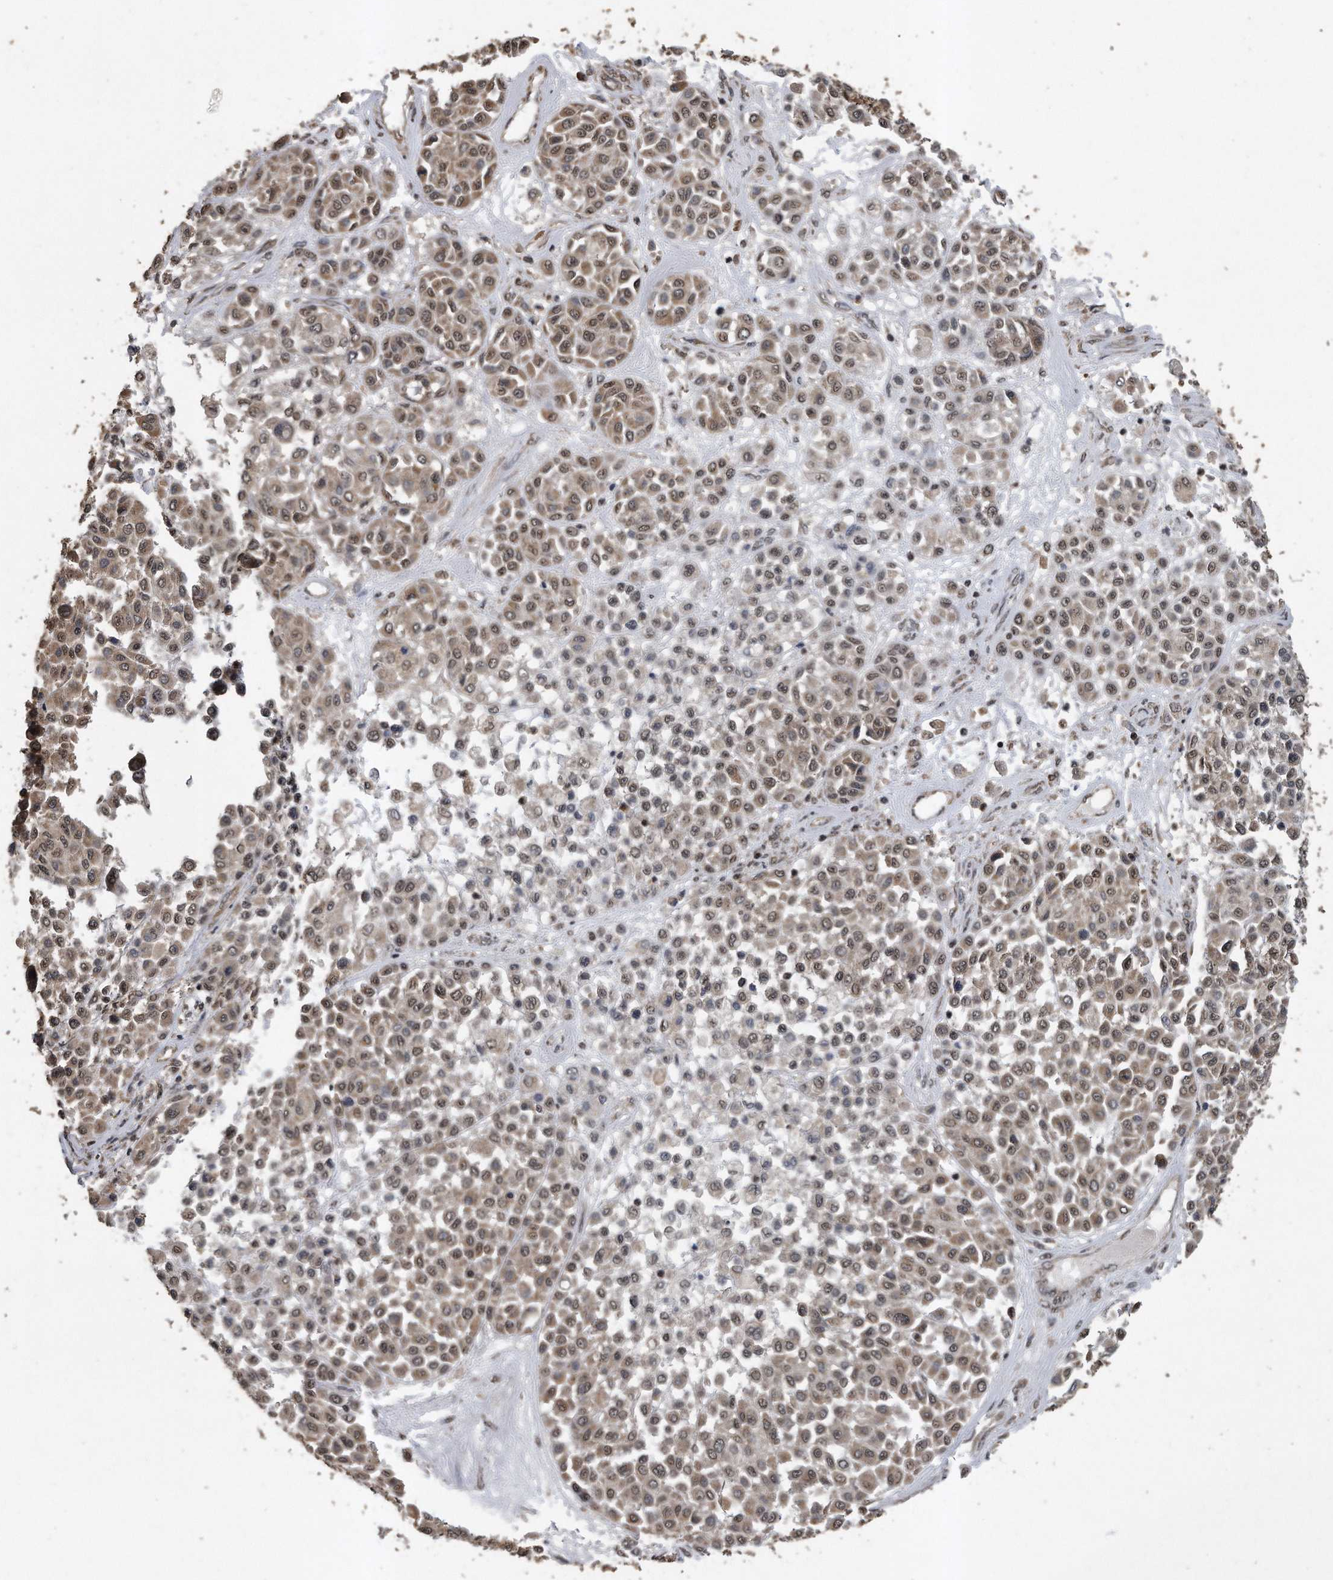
{"staining": {"intensity": "moderate", "quantity": ">75%", "location": "cytoplasmic/membranous,nuclear"}, "tissue": "melanoma", "cell_type": "Tumor cells", "image_type": "cancer", "snomed": [{"axis": "morphology", "description": "Malignant melanoma, Metastatic site"}, {"axis": "topography", "description": "Soft tissue"}], "caption": "About >75% of tumor cells in human melanoma demonstrate moderate cytoplasmic/membranous and nuclear protein staining as visualized by brown immunohistochemical staining.", "gene": "CRYZL1", "patient": {"sex": "male", "age": 41}}